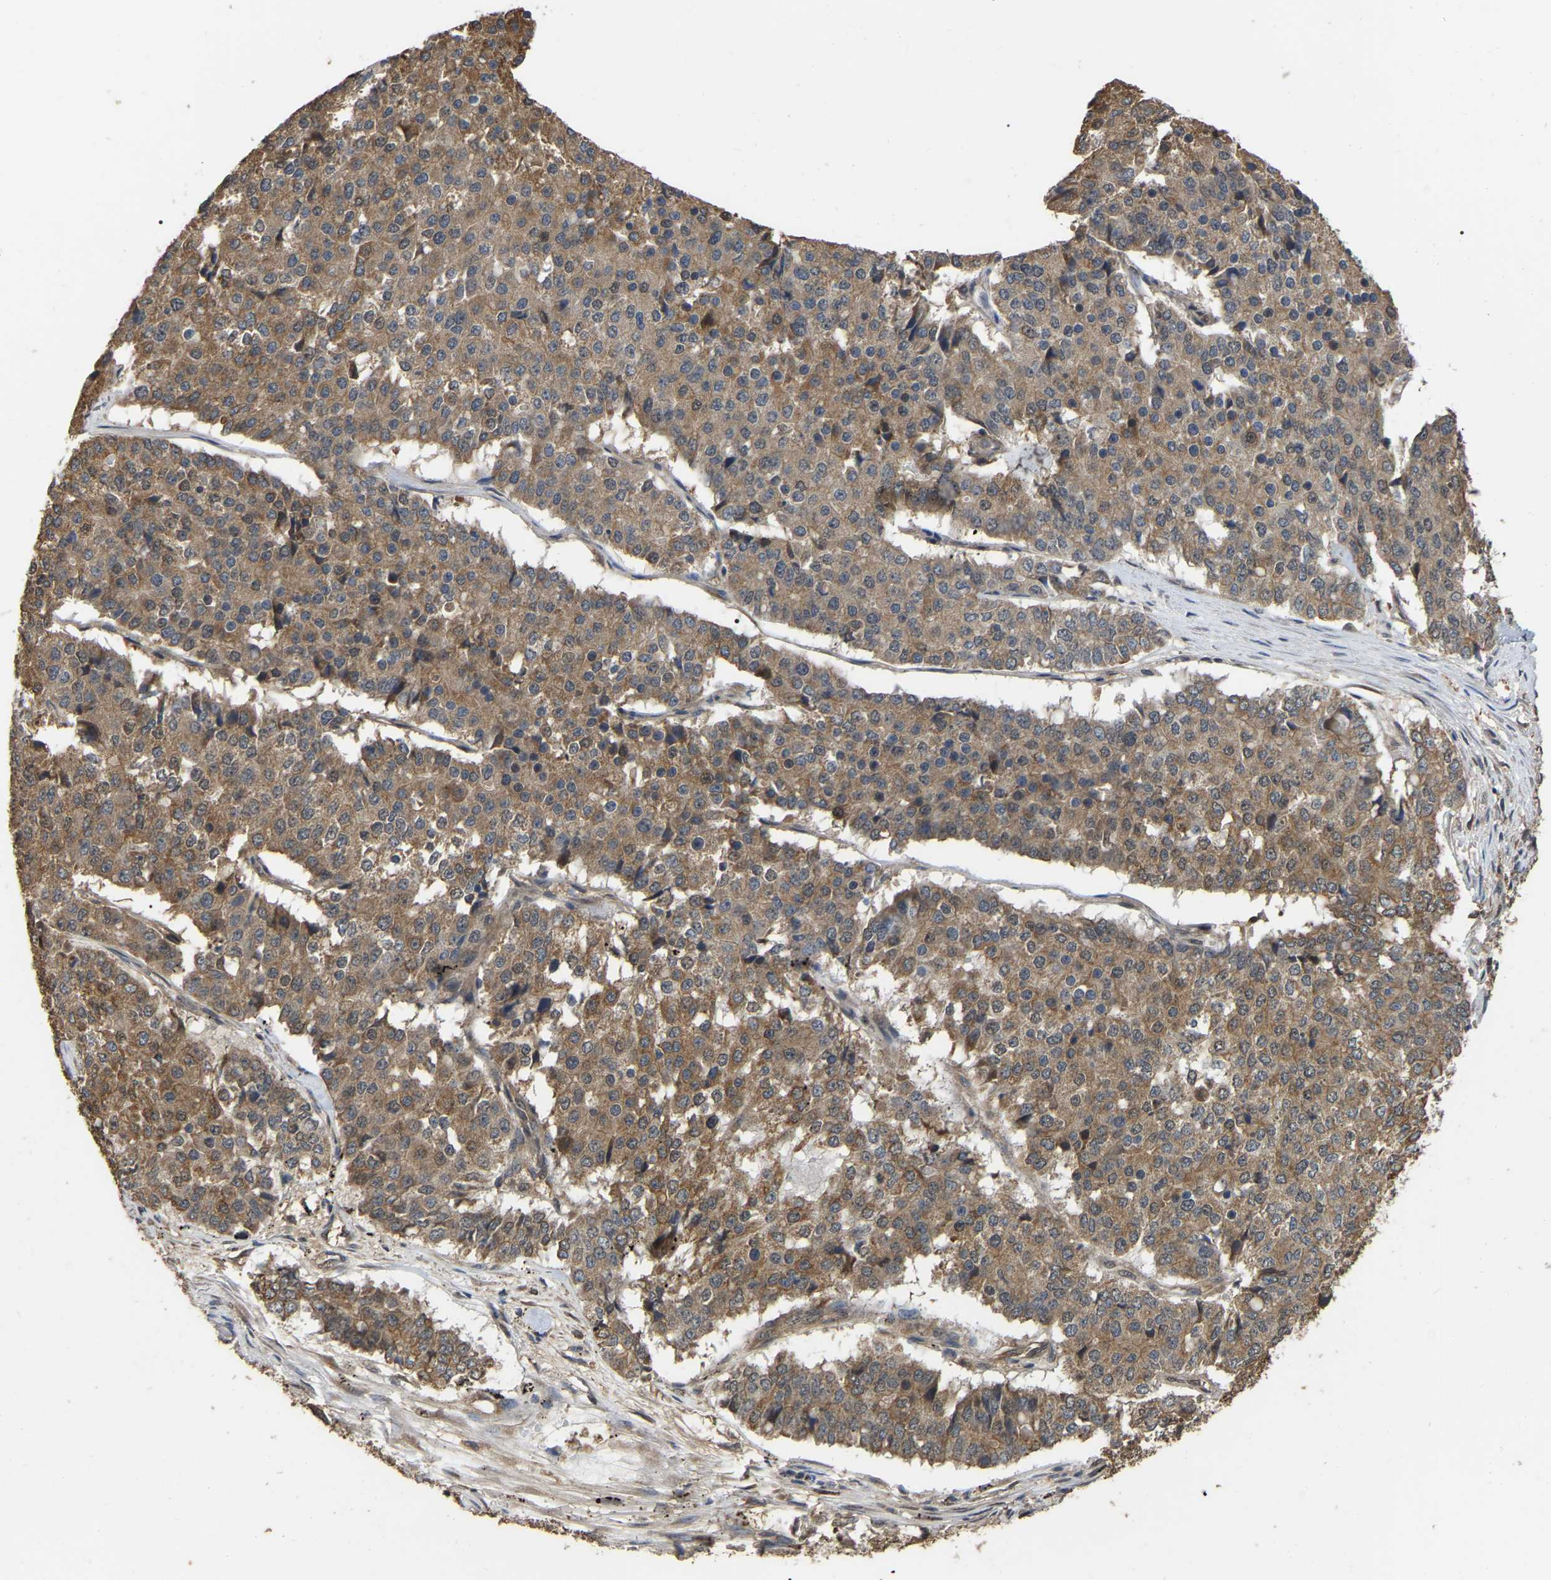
{"staining": {"intensity": "moderate", "quantity": ">75%", "location": "cytoplasmic/membranous"}, "tissue": "pancreatic cancer", "cell_type": "Tumor cells", "image_type": "cancer", "snomed": [{"axis": "morphology", "description": "Adenocarcinoma, NOS"}, {"axis": "topography", "description": "Pancreas"}], "caption": "Immunohistochemical staining of human pancreatic cancer reveals medium levels of moderate cytoplasmic/membranous expression in approximately >75% of tumor cells. (IHC, brightfield microscopy, high magnification).", "gene": "FAM219A", "patient": {"sex": "male", "age": 50}}